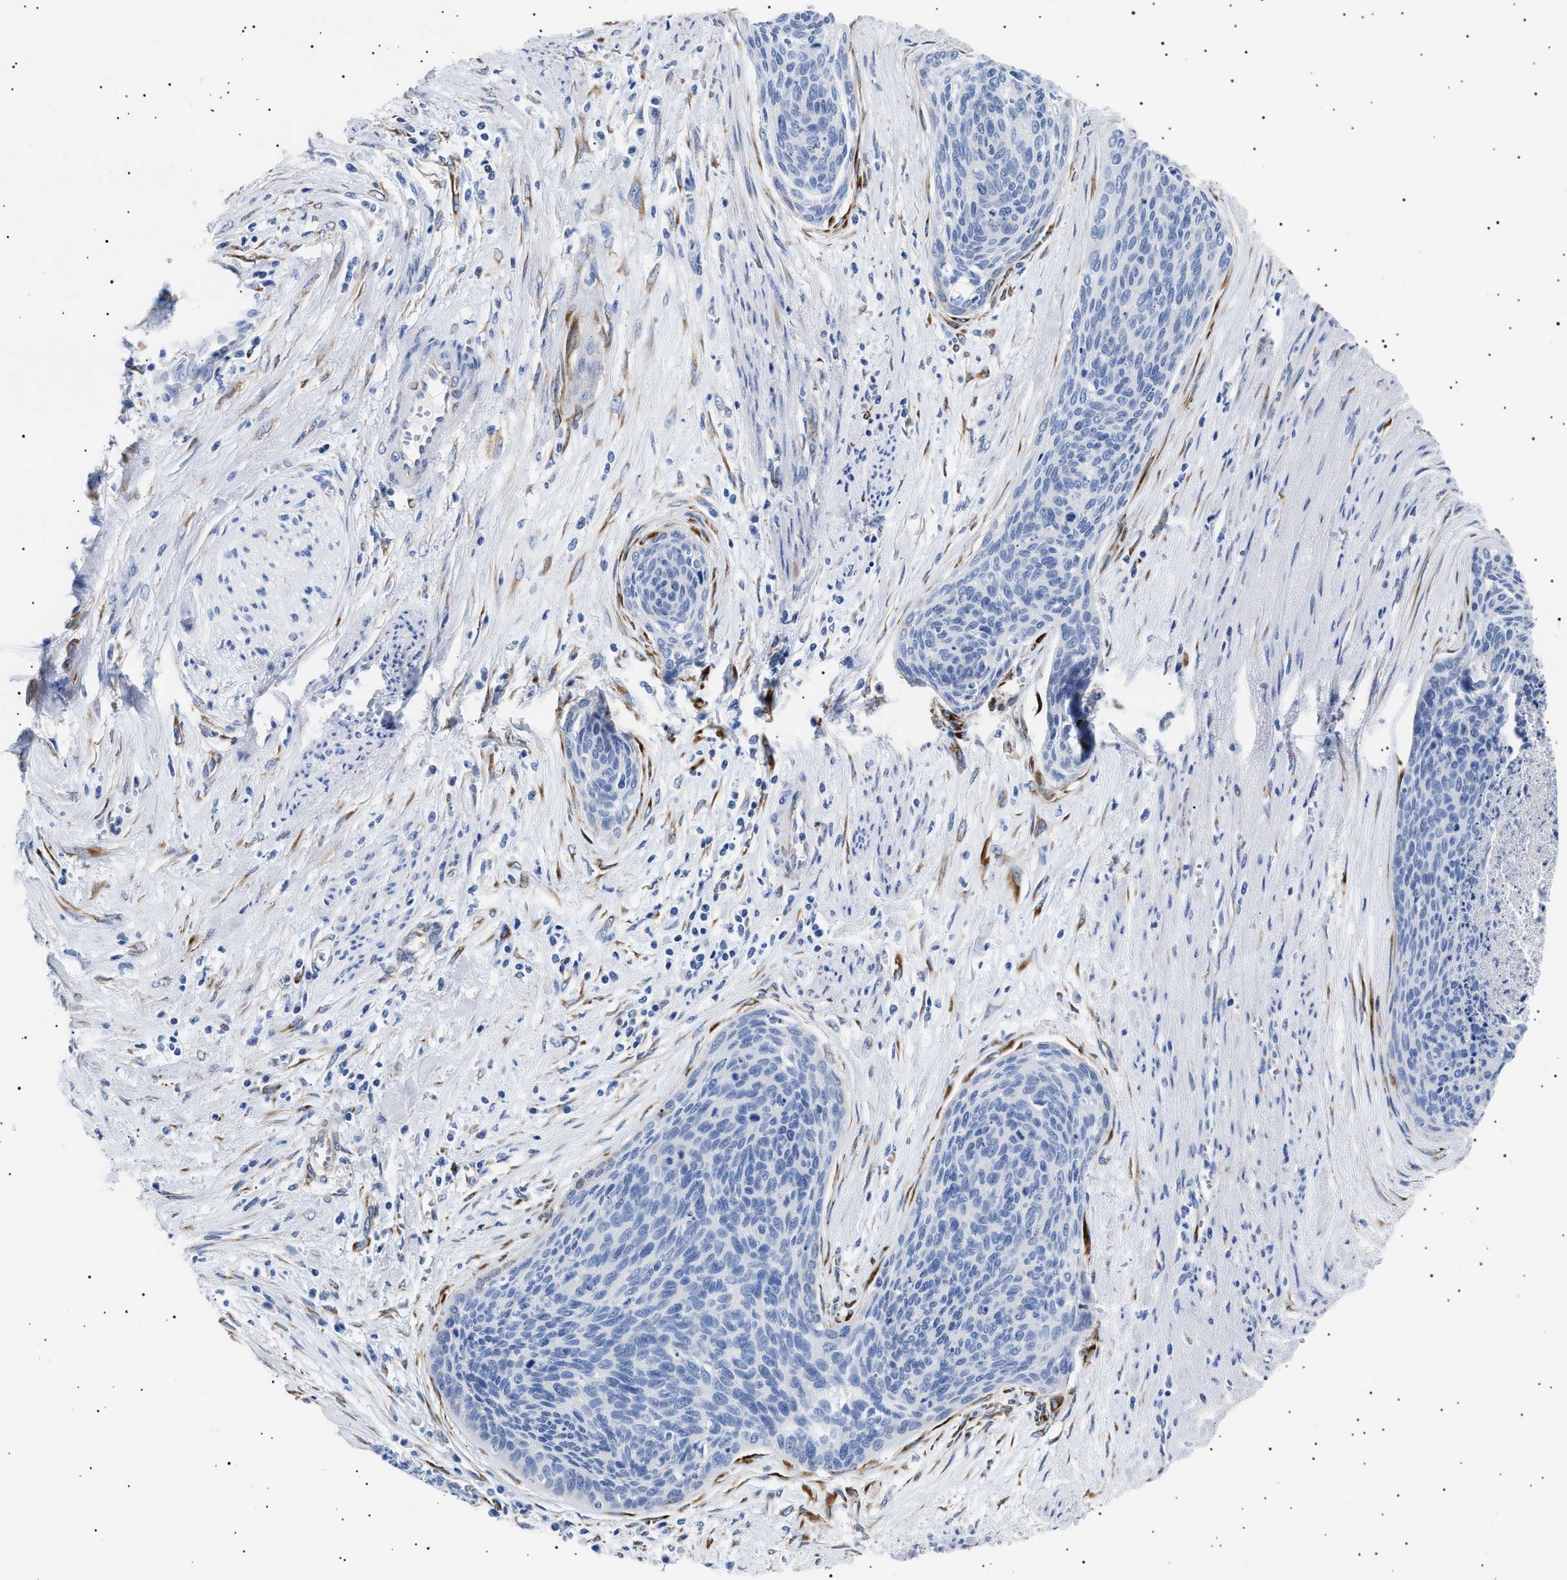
{"staining": {"intensity": "negative", "quantity": "none", "location": "none"}, "tissue": "cervical cancer", "cell_type": "Tumor cells", "image_type": "cancer", "snomed": [{"axis": "morphology", "description": "Squamous cell carcinoma, NOS"}, {"axis": "topography", "description": "Cervix"}], "caption": "There is no significant staining in tumor cells of squamous cell carcinoma (cervical).", "gene": "HEMGN", "patient": {"sex": "female", "age": 55}}